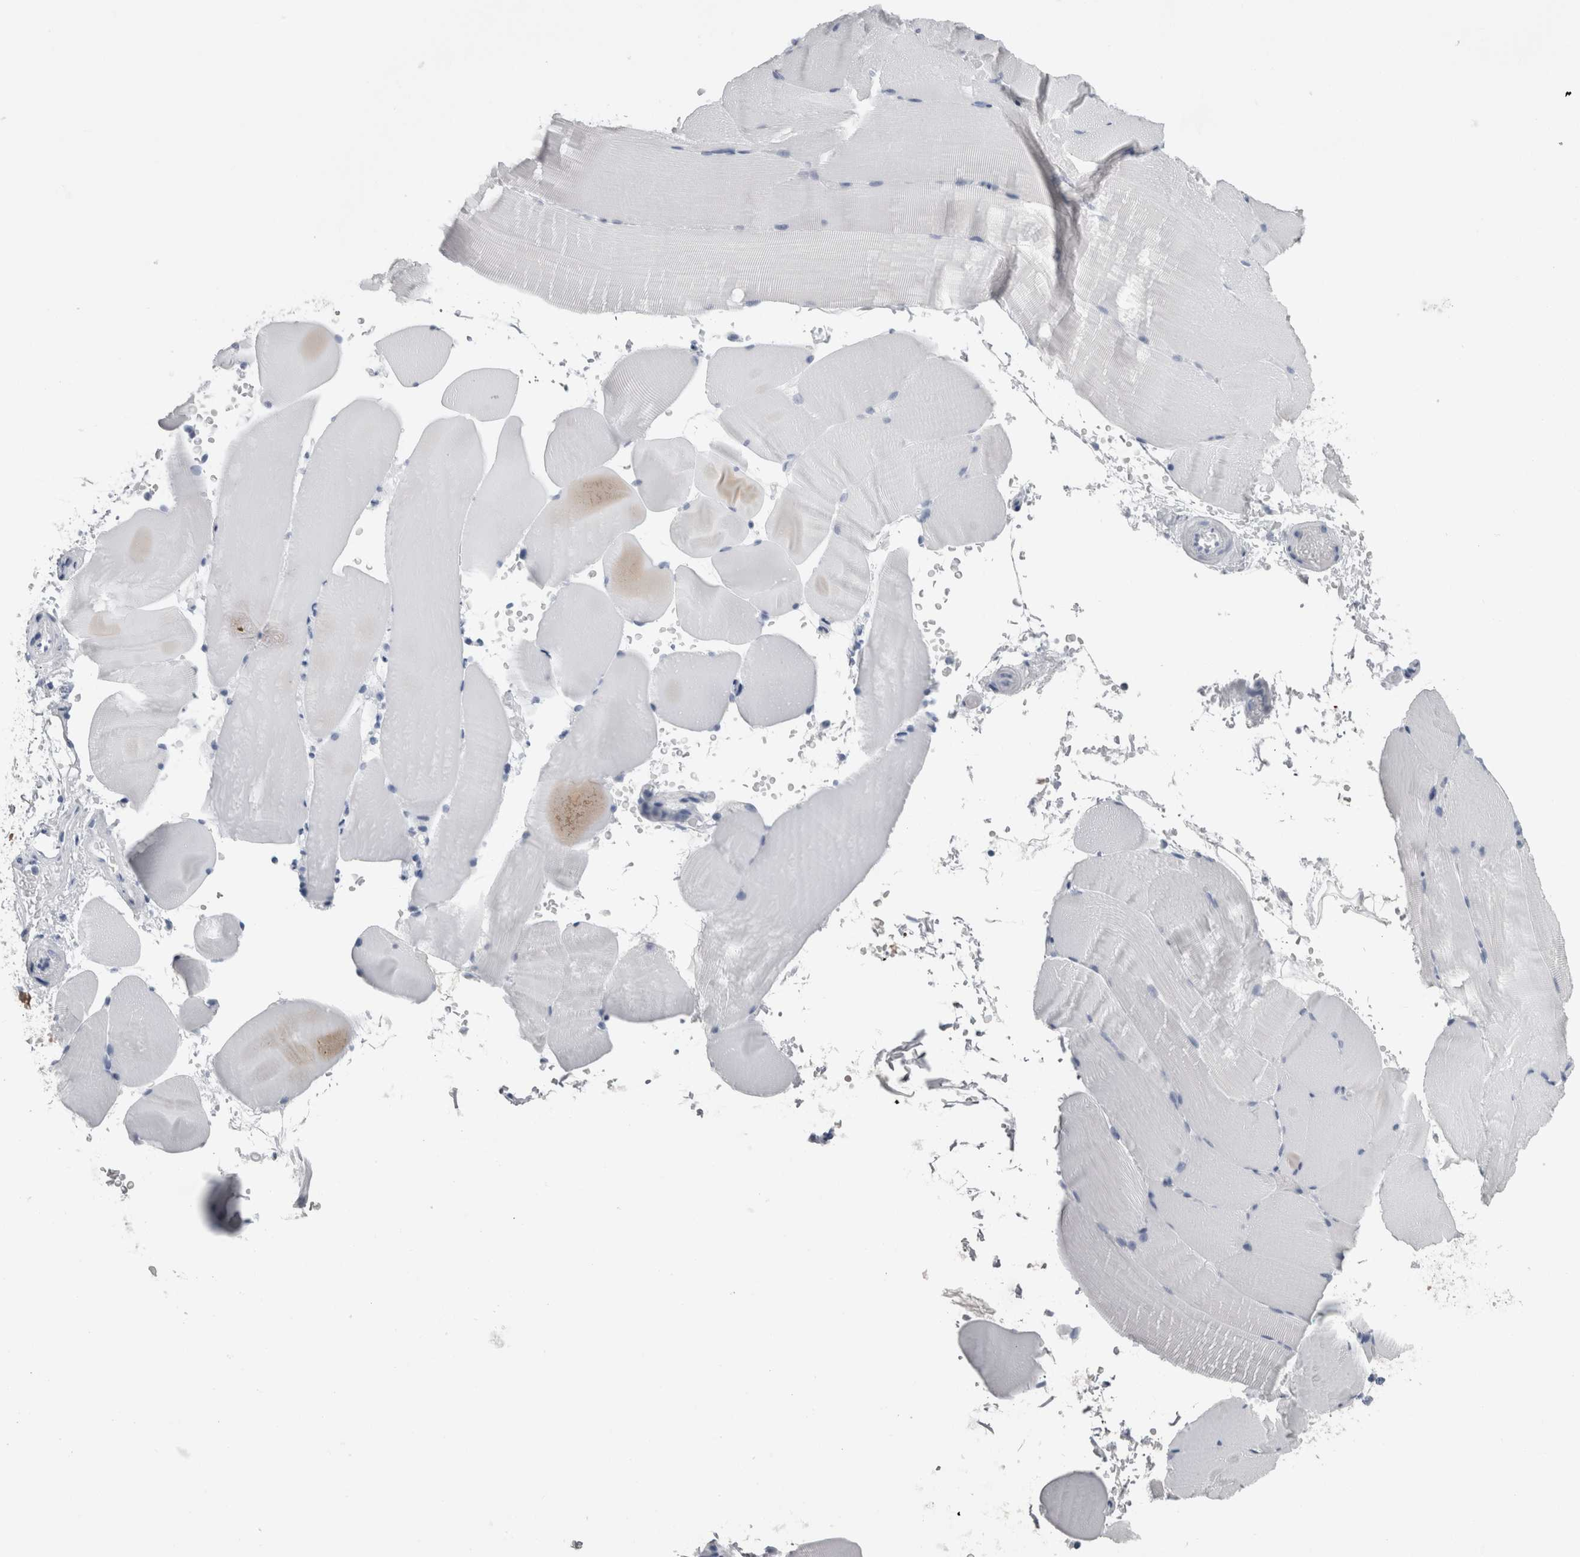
{"staining": {"intensity": "negative", "quantity": "none", "location": "none"}, "tissue": "skeletal muscle", "cell_type": "Myocytes", "image_type": "normal", "snomed": [{"axis": "morphology", "description": "Normal tissue, NOS"}, {"axis": "topography", "description": "Skeletal muscle"}, {"axis": "topography", "description": "Parathyroid gland"}], "caption": "The image exhibits no staining of myocytes in normal skeletal muscle. The staining is performed using DAB brown chromogen with nuclei counter-stained in using hematoxylin.", "gene": "CA8", "patient": {"sex": "female", "age": 37}}